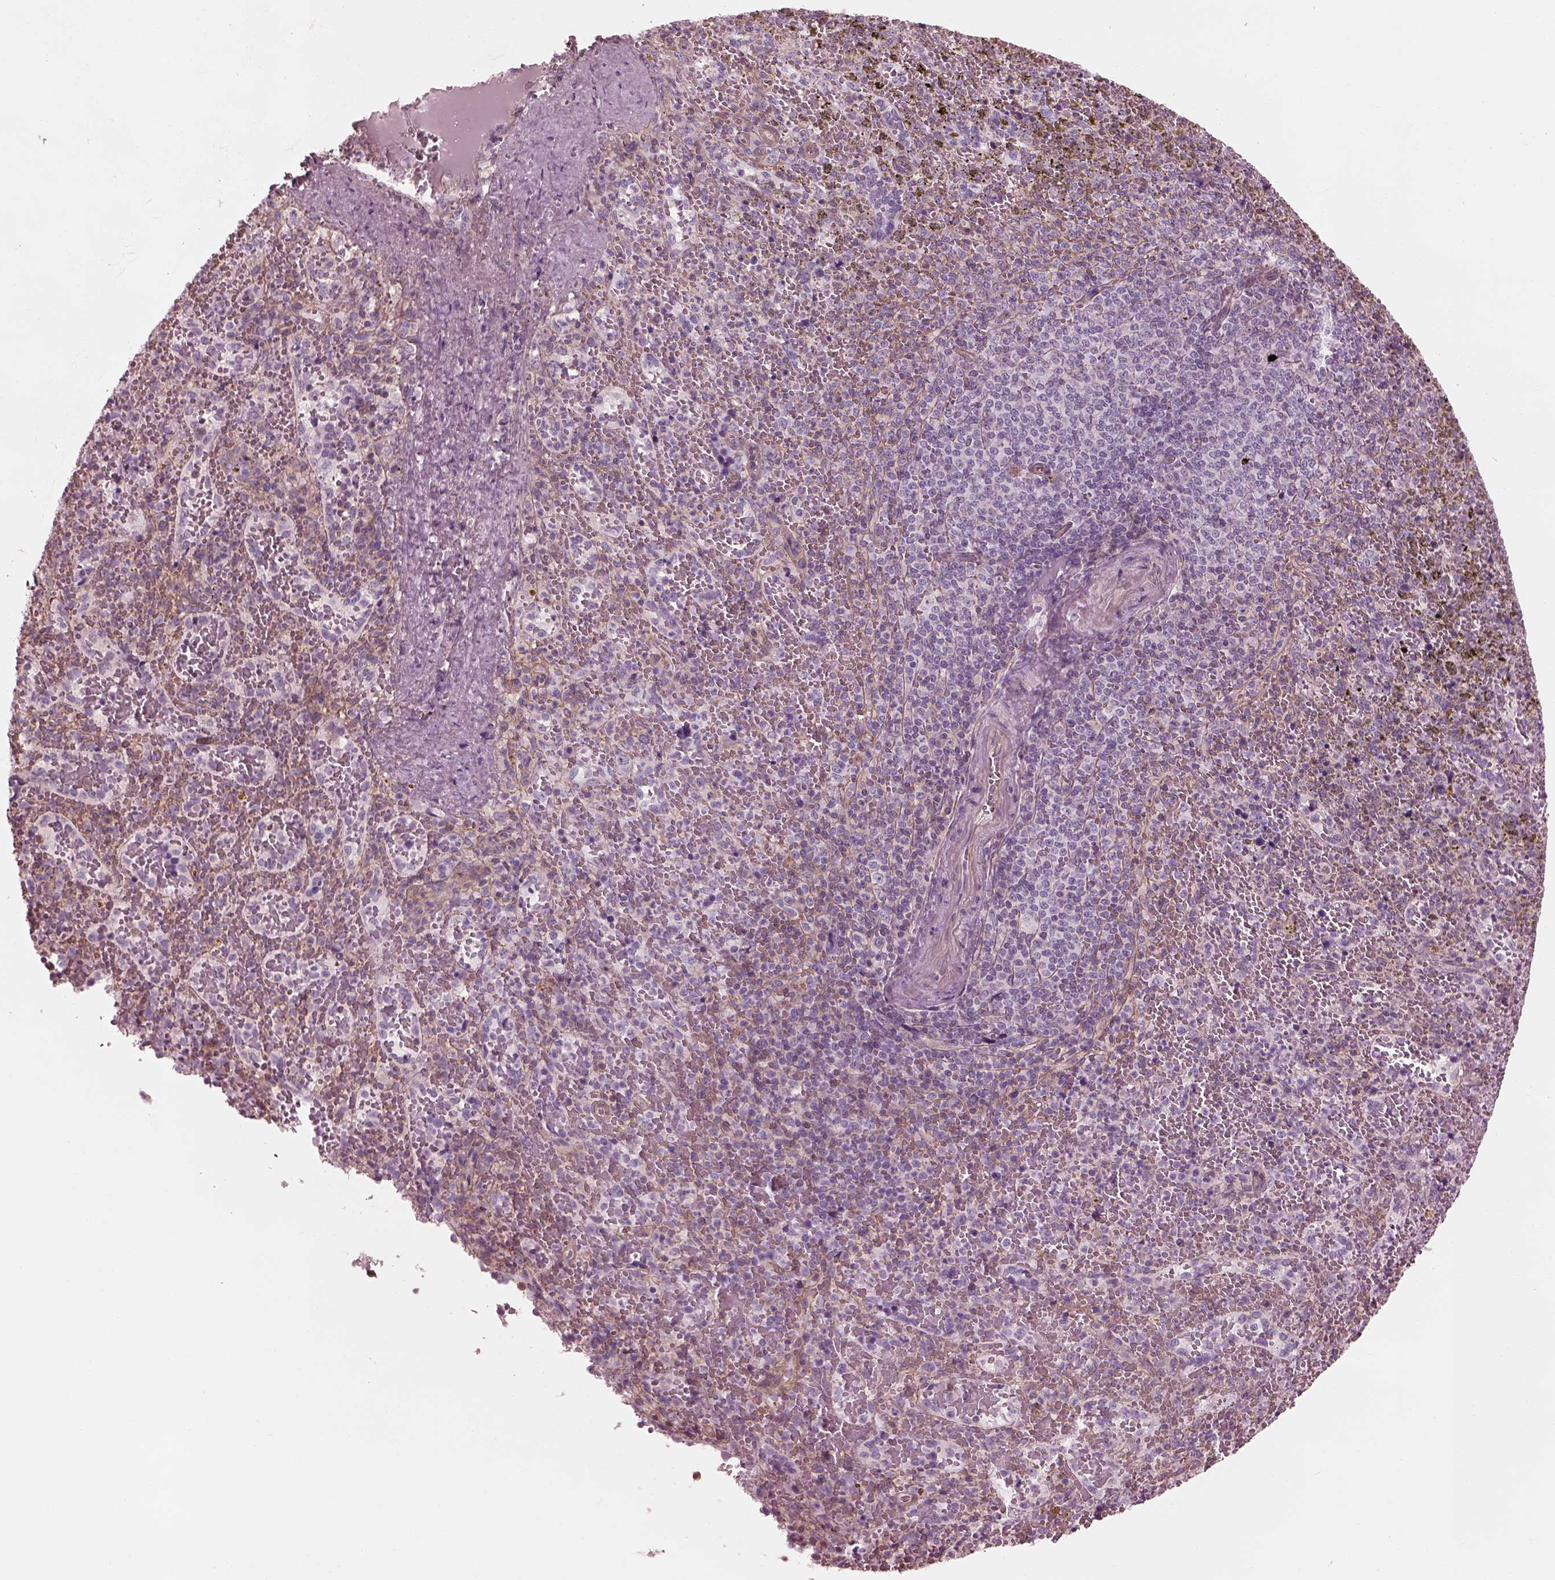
{"staining": {"intensity": "negative", "quantity": "none", "location": "none"}, "tissue": "spleen", "cell_type": "Cells in red pulp", "image_type": "normal", "snomed": [{"axis": "morphology", "description": "Normal tissue, NOS"}, {"axis": "topography", "description": "Spleen"}], "caption": "Protein analysis of unremarkable spleen demonstrates no significant expression in cells in red pulp.", "gene": "ELAPOR1", "patient": {"sex": "female", "age": 50}}